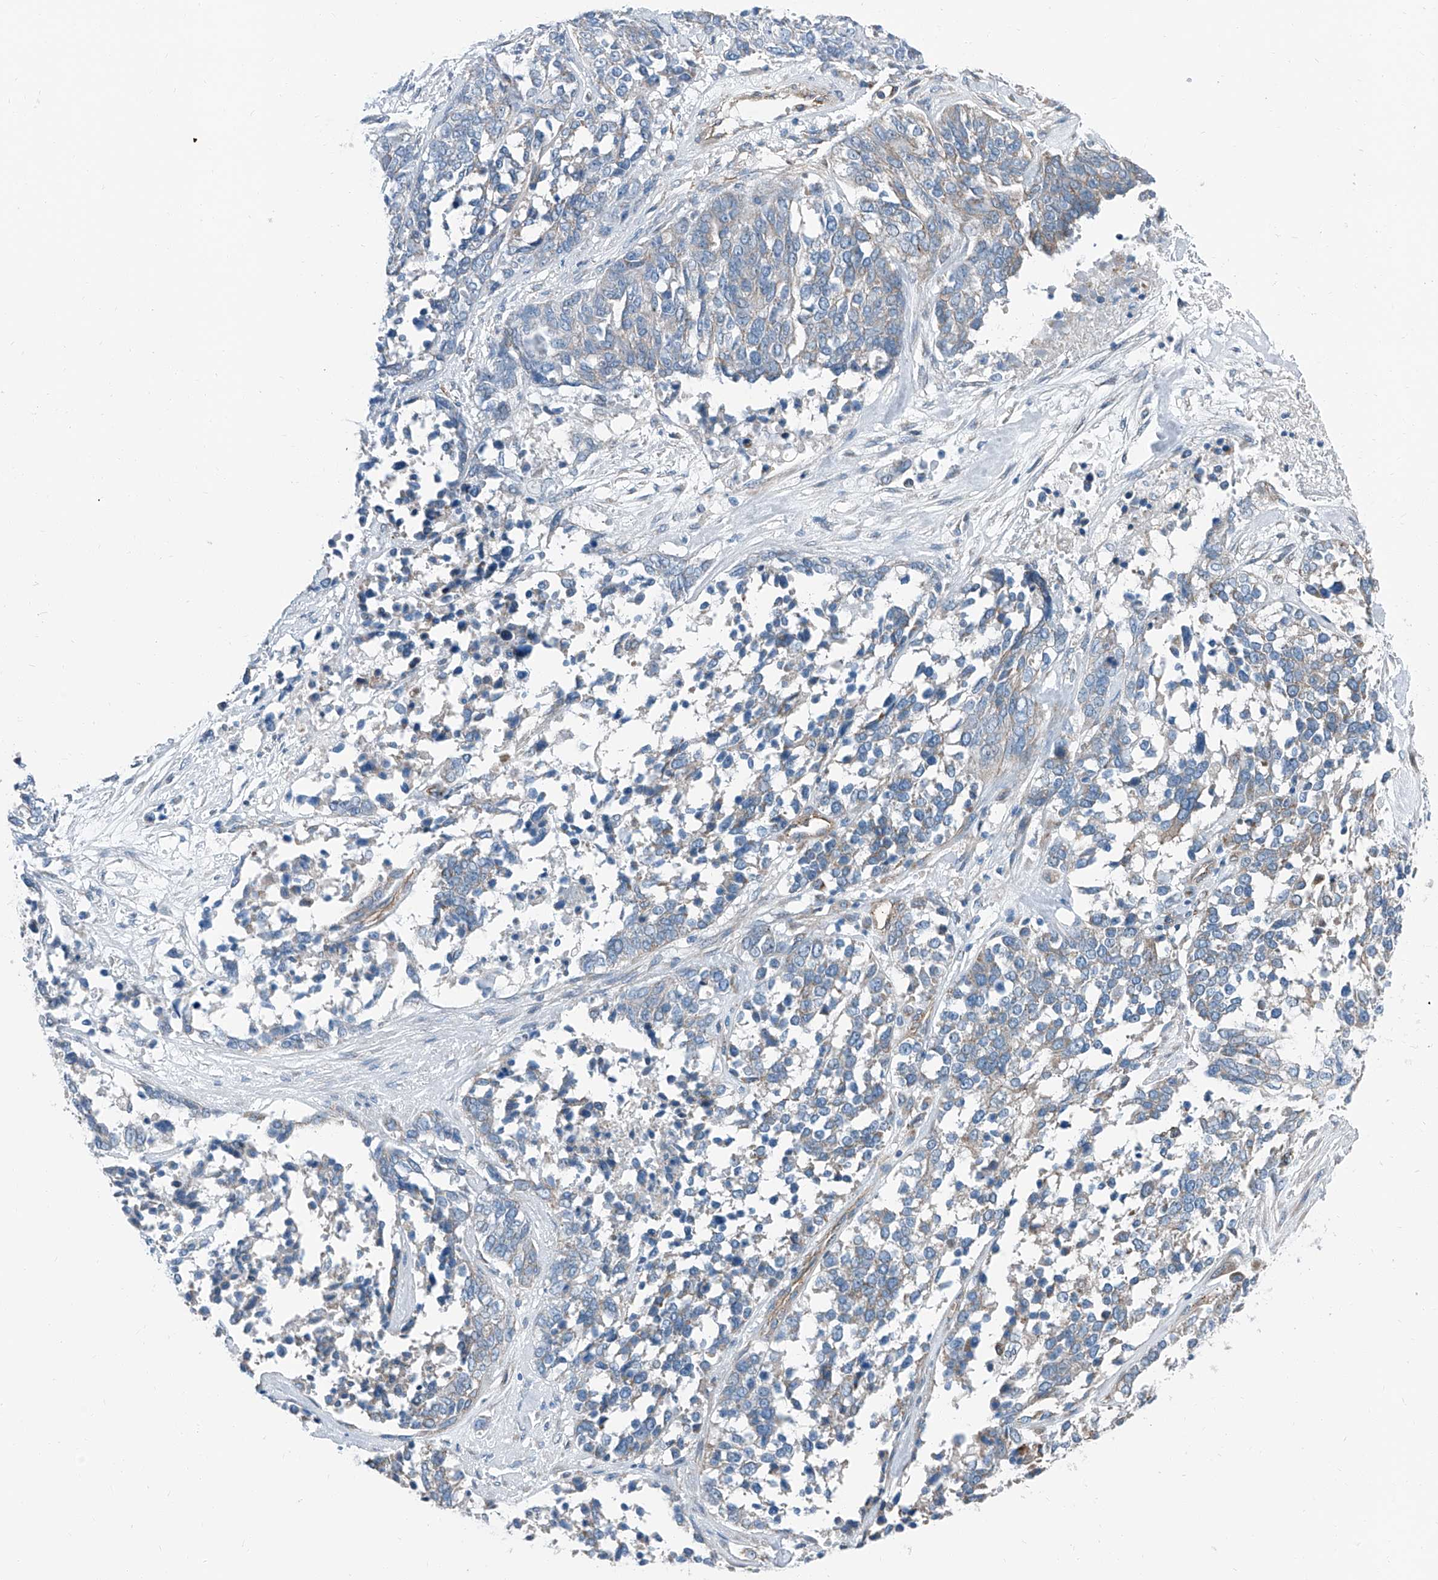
{"staining": {"intensity": "negative", "quantity": "none", "location": "none"}, "tissue": "ovarian cancer", "cell_type": "Tumor cells", "image_type": "cancer", "snomed": [{"axis": "morphology", "description": "Cystadenocarcinoma, serous, NOS"}, {"axis": "topography", "description": "Ovary"}], "caption": "An image of human ovarian serous cystadenocarcinoma is negative for staining in tumor cells.", "gene": "THEMIS2", "patient": {"sex": "female", "age": 44}}